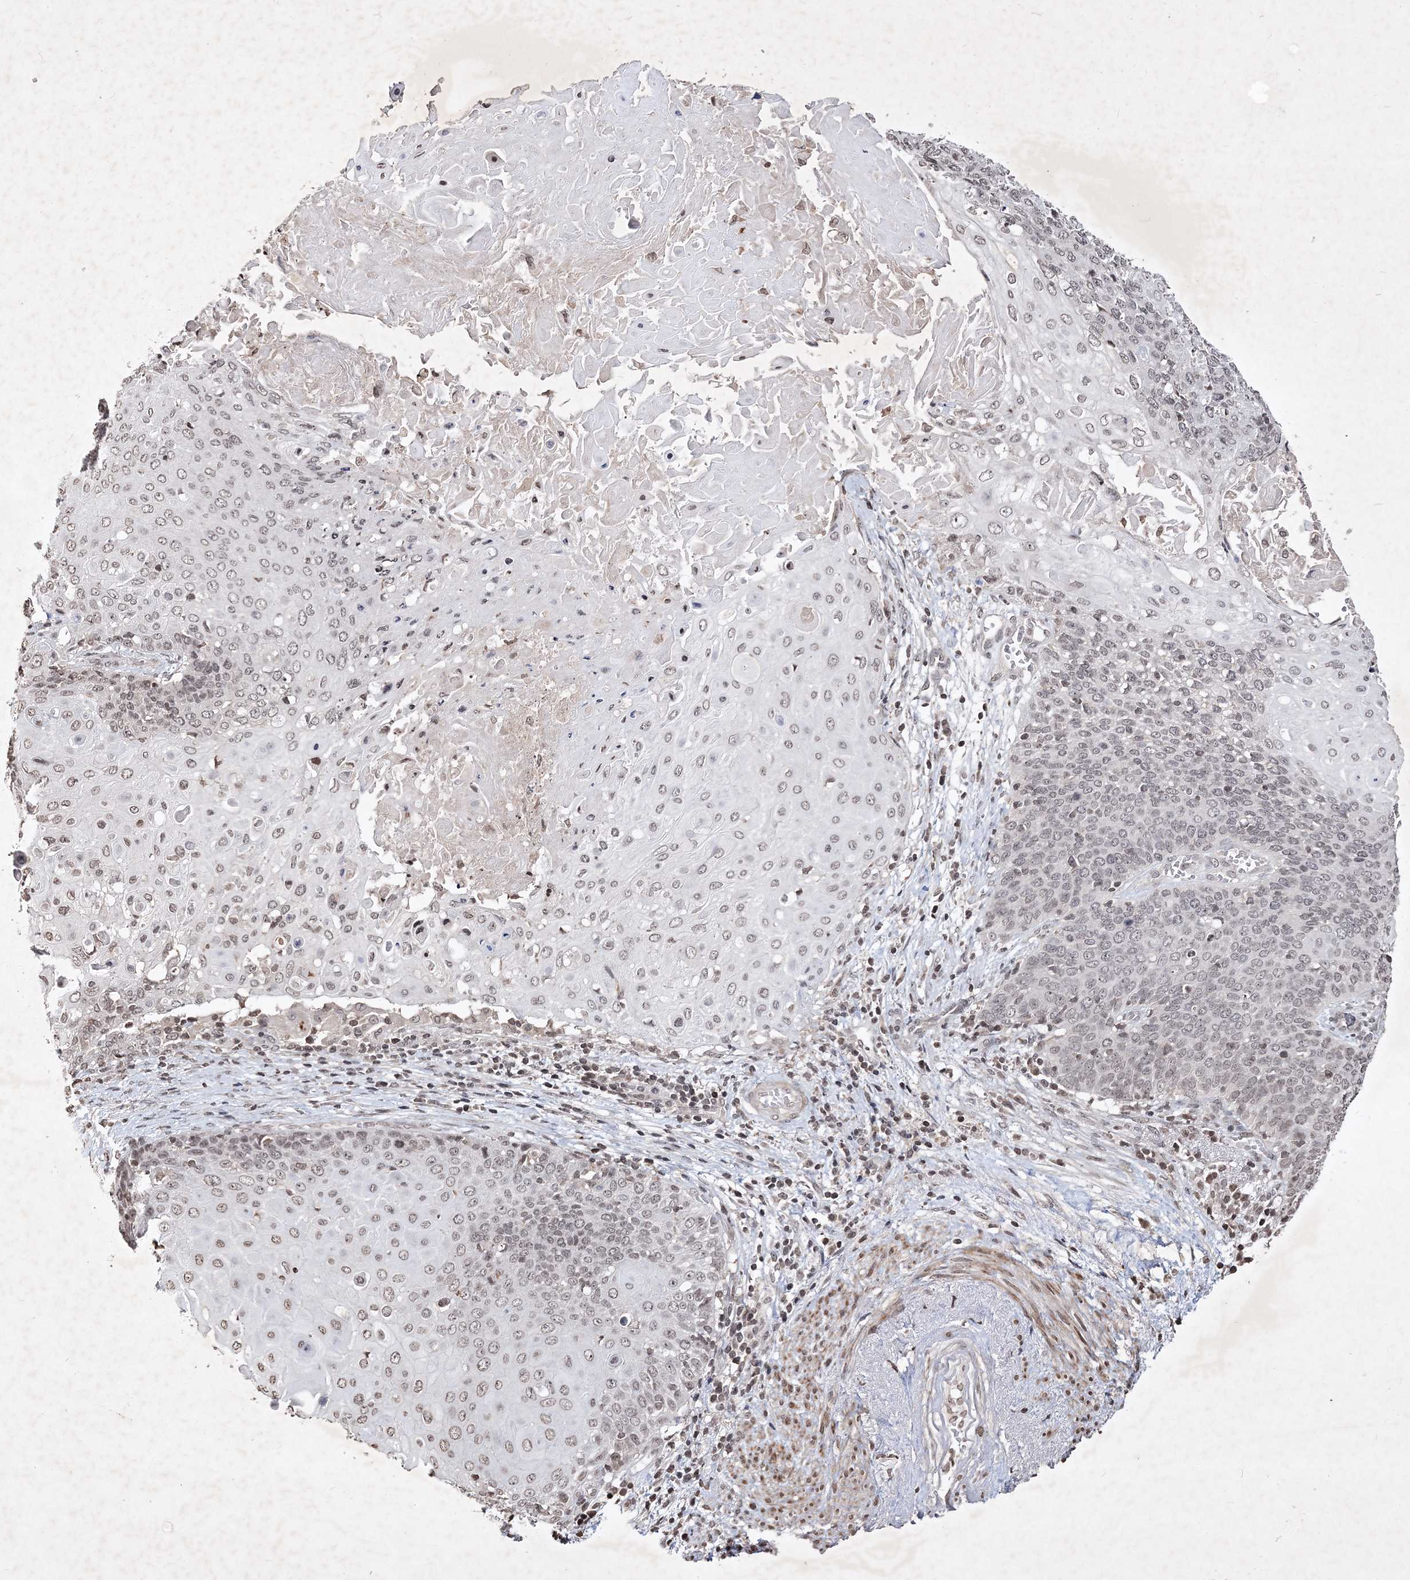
{"staining": {"intensity": "weak", "quantity": "25%-75%", "location": "nuclear"}, "tissue": "cervical cancer", "cell_type": "Tumor cells", "image_type": "cancer", "snomed": [{"axis": "morphology", "description": "Squamous cell carcinoma, NOS"}, {"axis": "topography", "description": "Cervix"}], "caption": "Cervical squamous cell carcinoma stained for a protein (brown) reveals weak nuclear positive staining in about 25%-75% of tumor cells.", "gene": "SOWAHB", "patient": {"sex": "female", "age": 39}}